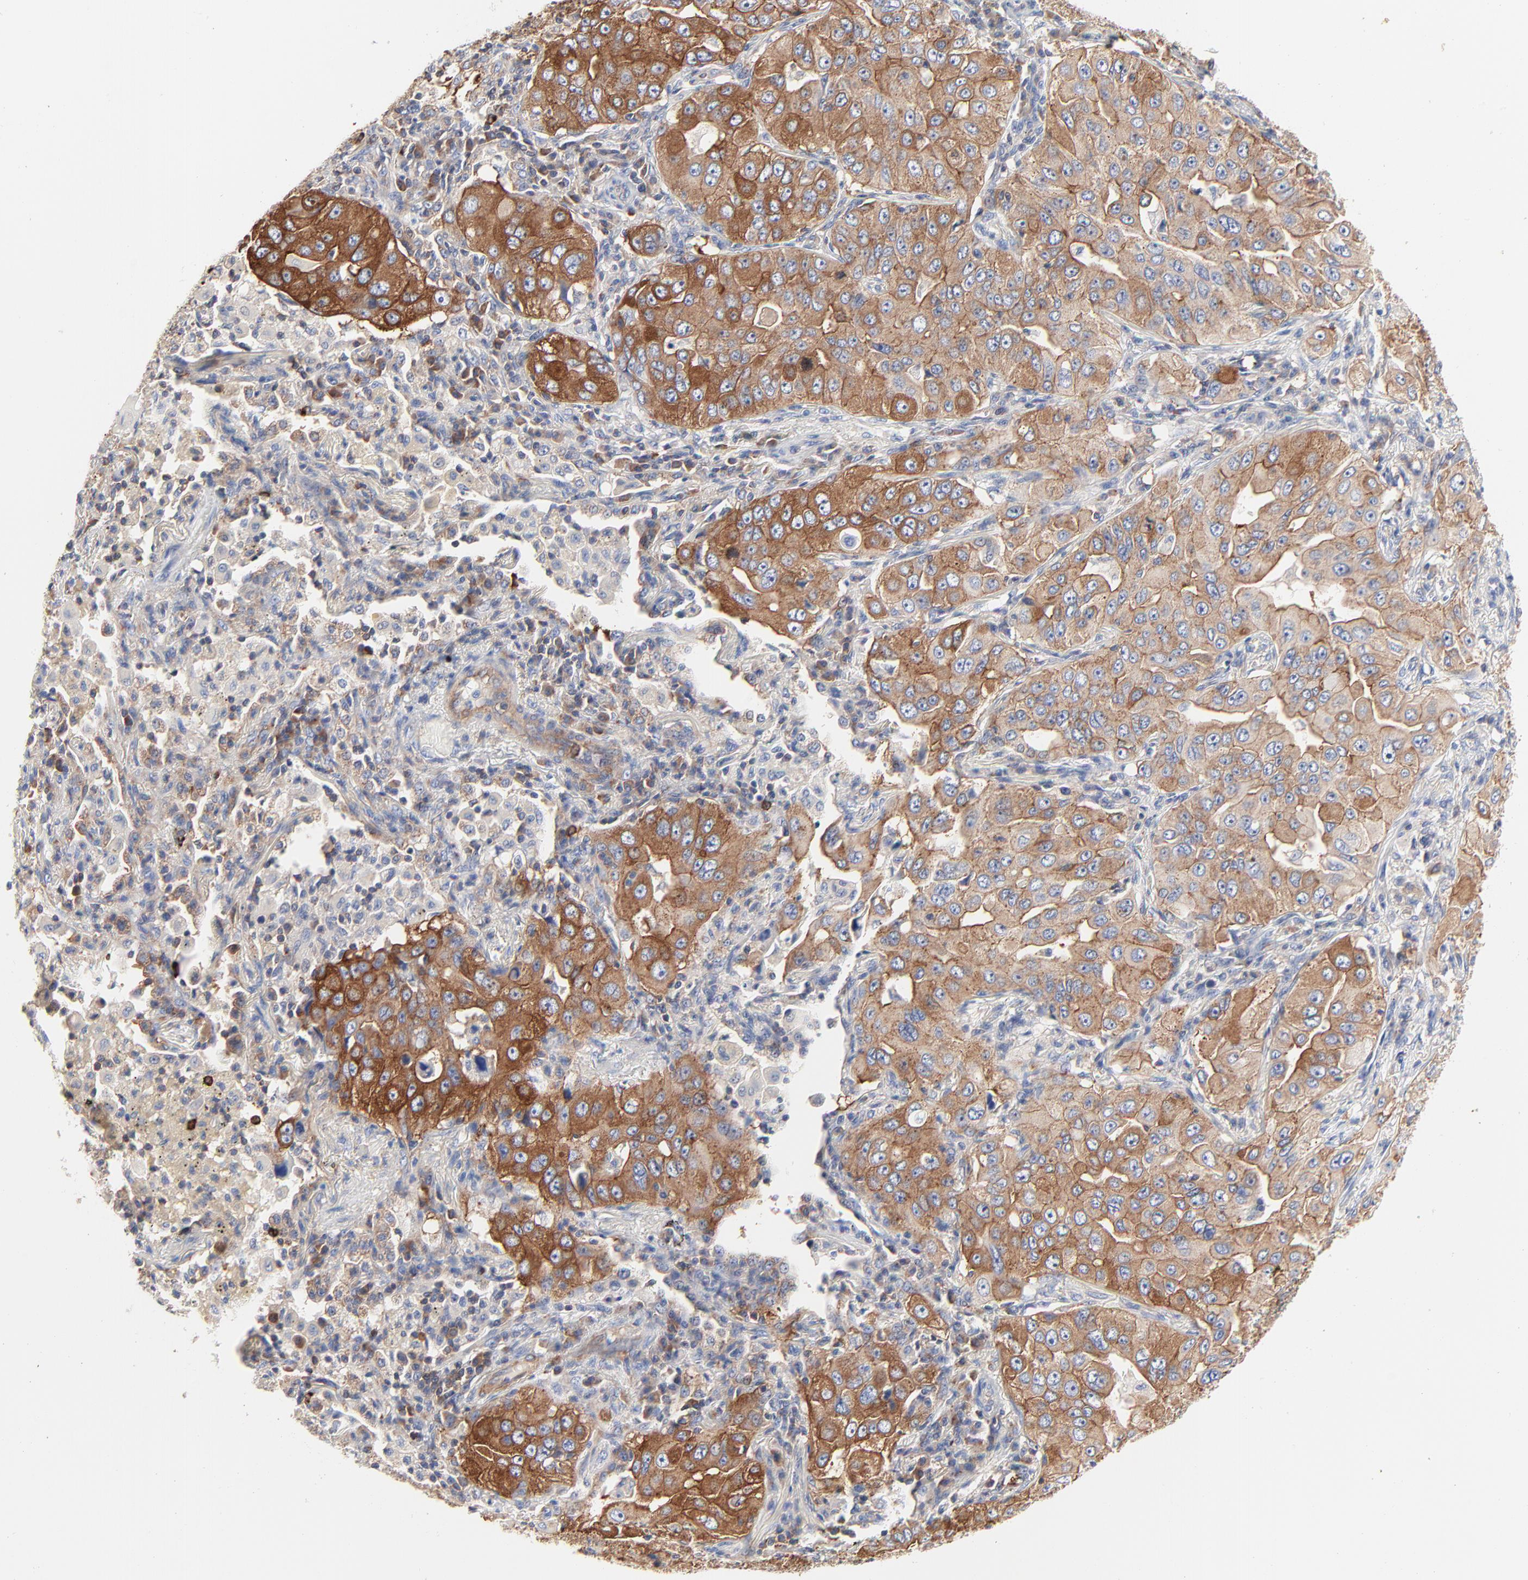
{"staining": {"intensity": "strong", "quantity": ">75%", "location": "cytoplasmic/membranous"}, "tissue": "lung cancer", "cell_type": "Tumor cells", "image_type": "cancer", "snomed": [{"axis": "morphology", "description": "Adenocarcinoma, NOS"}, {"axis": "topography", "description": "Lung"}], "caption": "A high amount of strong cytoplasmic/membranous staining is identified in approximately >75% of tumor cells in lung cancer (adenocarcinoma) tissue.", "gene": "CD2AP", "patient": {"sex": "male", "age": 84}}